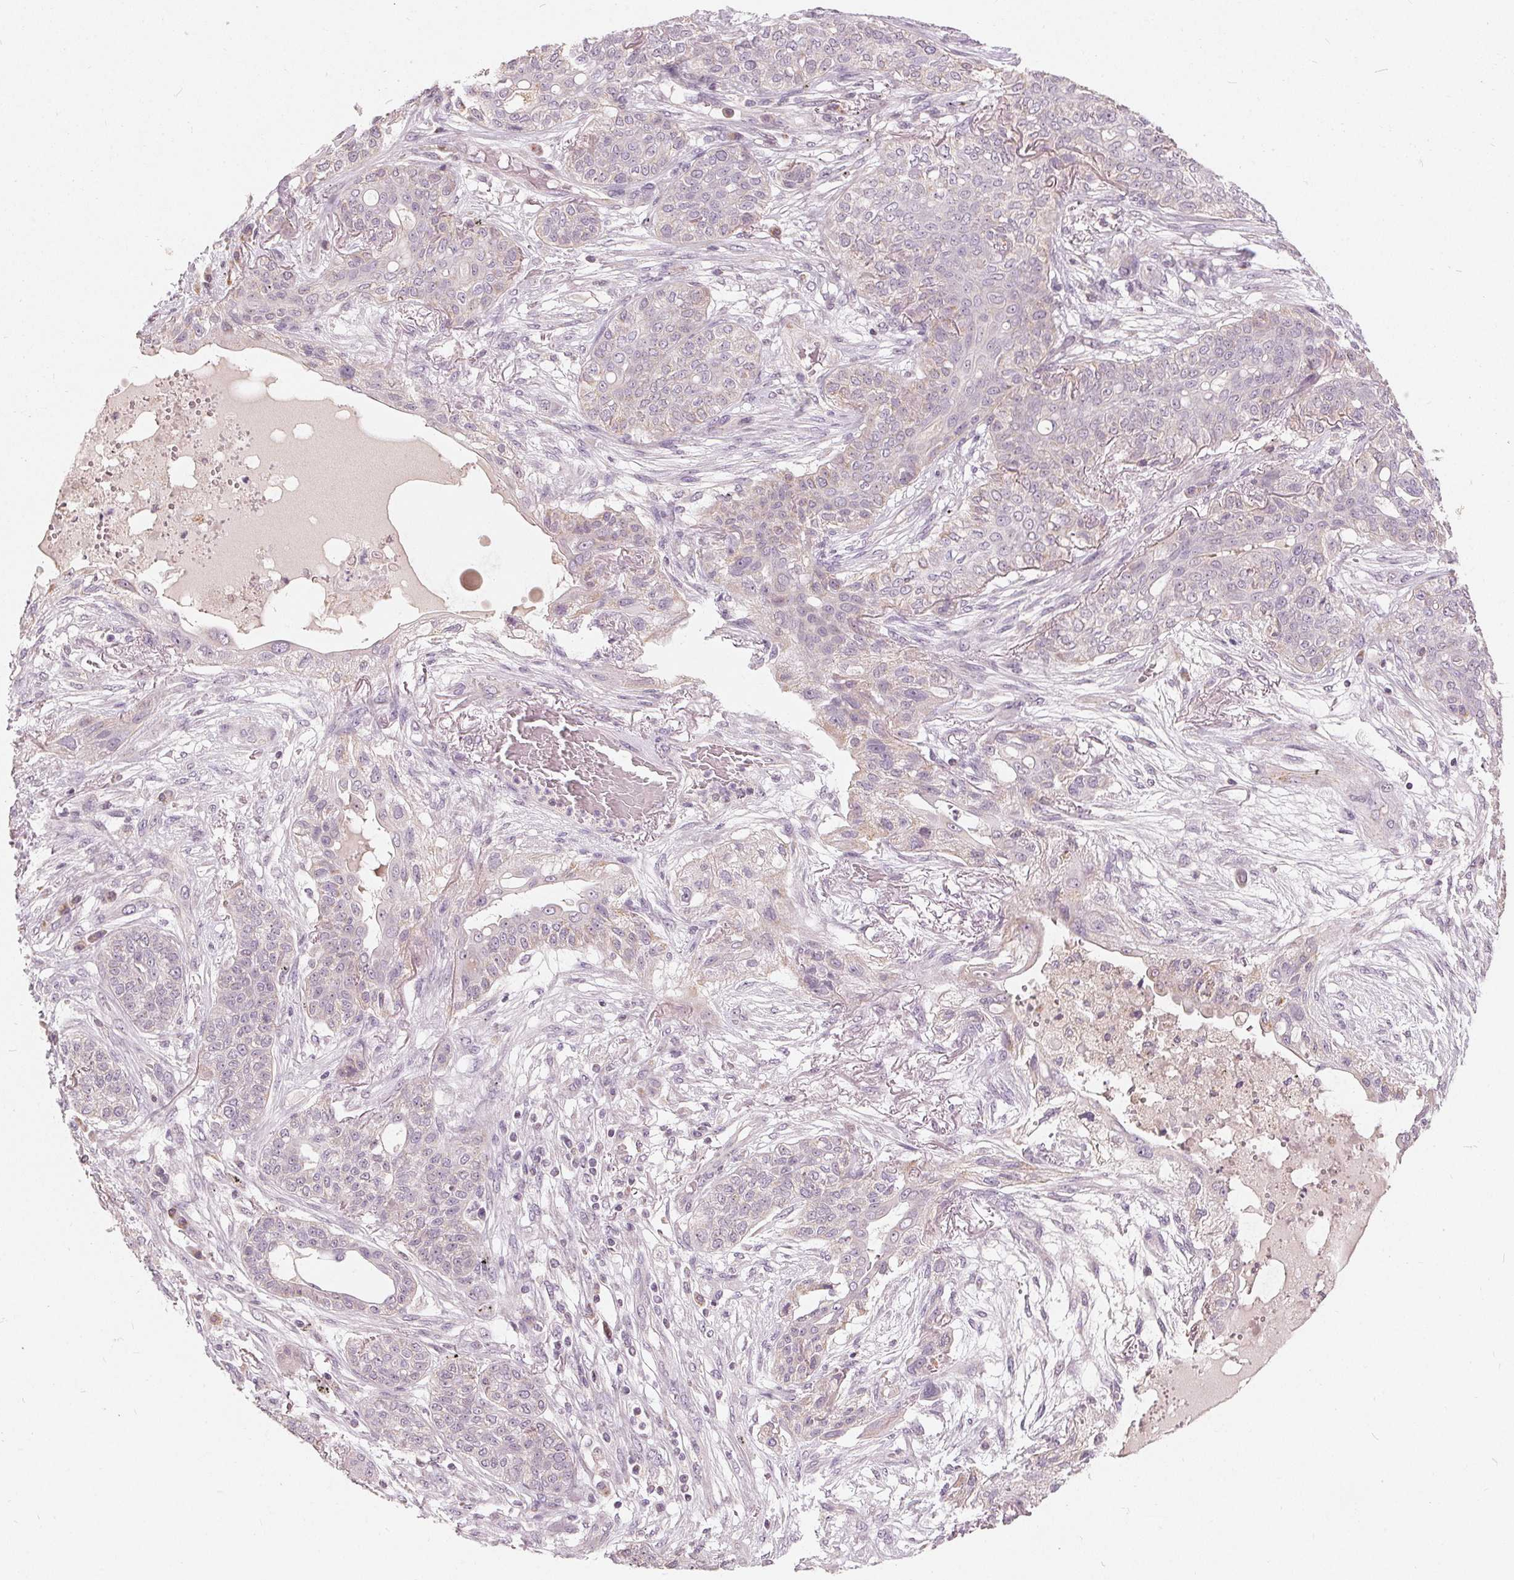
{"staining": {"intensity": "negative", "quantity": "none", "location": "none"}, "tissue": "lung cancer", "cell_type": "Tumor cells", "image_type": "cancer", "snomed": [{"axis": "morphology", "description": "Squamous cell carcinoma, NOS"}, {"axis": "topography", "description": "Lung"}], "caption": "This is an immunohistochemistry (IHC) image of lung cancer. There is no expression in tumor cells.", "gene": "TRIM60", "patient": {"sex": "female", "age": 70}}